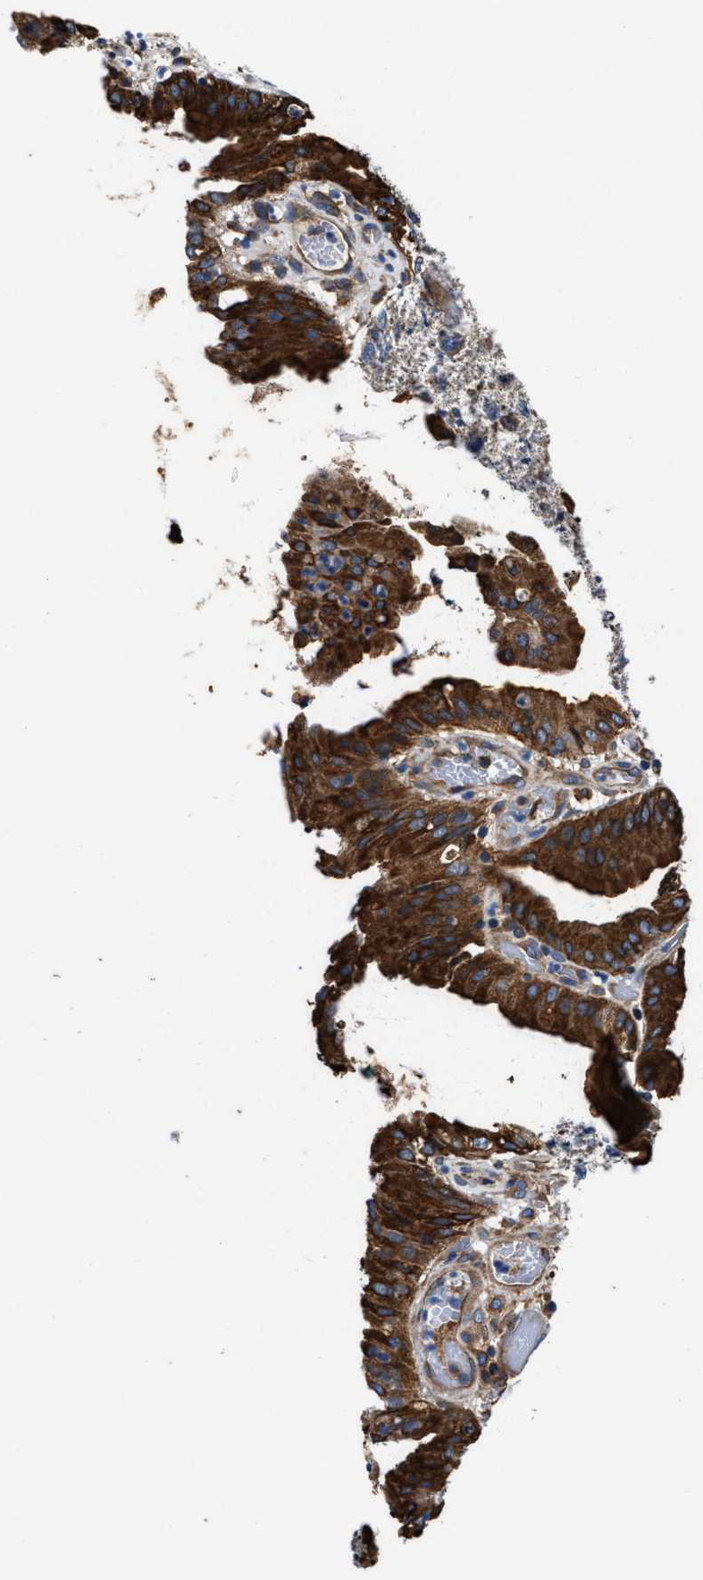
{"staining": {"intensity": "strong", "quantity": ">75%", "location": "cytoplasmic/membranous"}, "tissue": "stomach cancer", "cell_type": "Tumor cells", "image_type": "cancer", "snomed": [{"axis": "morphology", "description": "Normal tissue, NOS"}, {"axis": "morphology", "description": "Adenocarcinoma, NOS"}, {"axis": "topography", "description": "Stomach"}], "caption": "Immunohistochemical staining of human adenocarcinoma (stomach) exhibits high levels of strong cytoplasmic/membranous protein positivity in about >75% of tumor cells. The staining was performed using DAB to visualize the protein expression in brown, while the nuclei were stained in blue with hematoxylin (Magnification: 20x).", "gene": "PPP1R9B", "patient": {"sex": "male", "age": 48}}